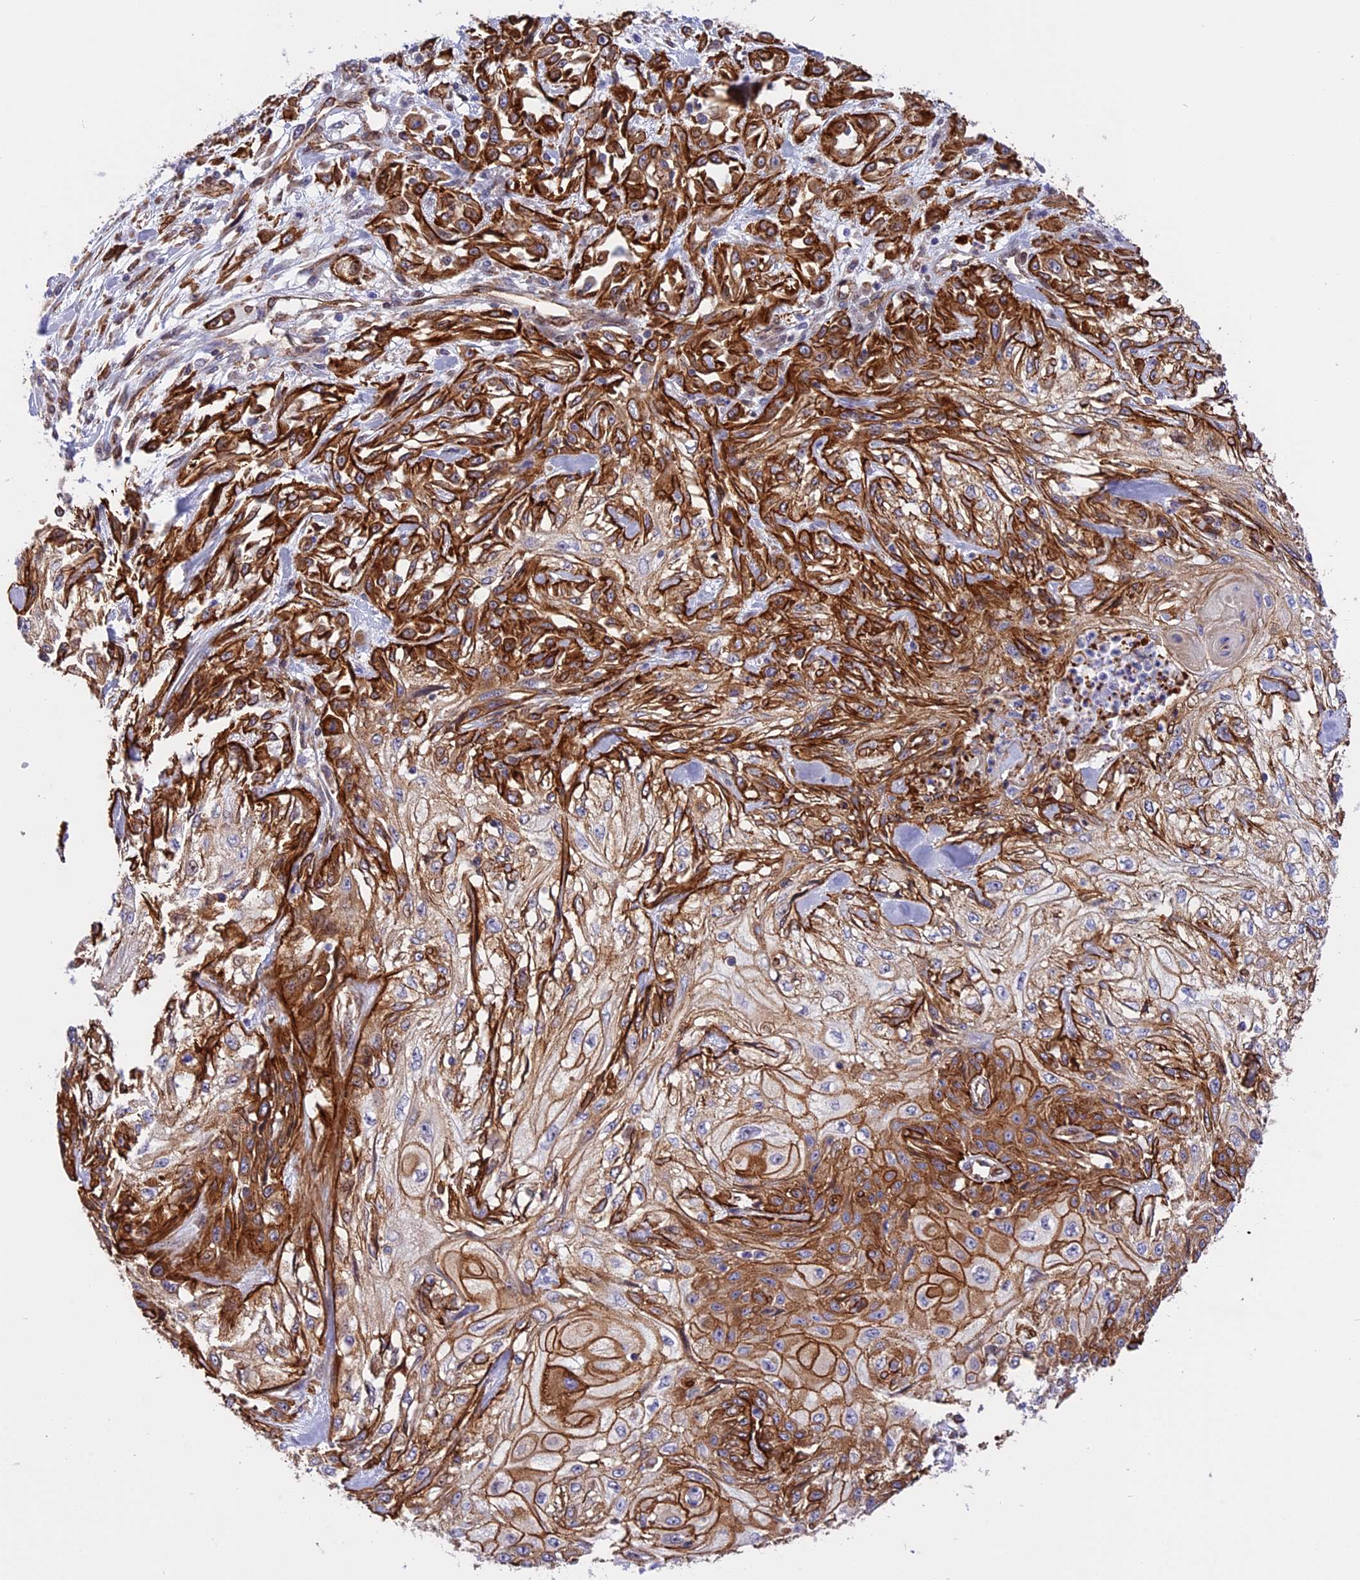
{"staining": {"intensity": "strong", "quantity": ">75%", "location": "cytoplasmic/membranous"}, "tissue": "skin cancer", "cell_type": "Tumor cells", "image_type": "cancer", "snomed": [{"axis": "morphology", "description": "Squamous cell carcinoma, NOS"}, {"axis": "morphology", "description": "Squamous cell carcinoma, metastatic, NOS"}, {"axis": "topography", "description": "Skin"}, {"axis": "topography", "description": "Lymph node"}], "caption": "Strong cytoplasmic/membranous protein positivity is present in about >75% of tumor cells in skin cancer (squamous cell carcinoma).", "gene": "R3HDM4", "patient": {"sex": "male", "age": 75}}